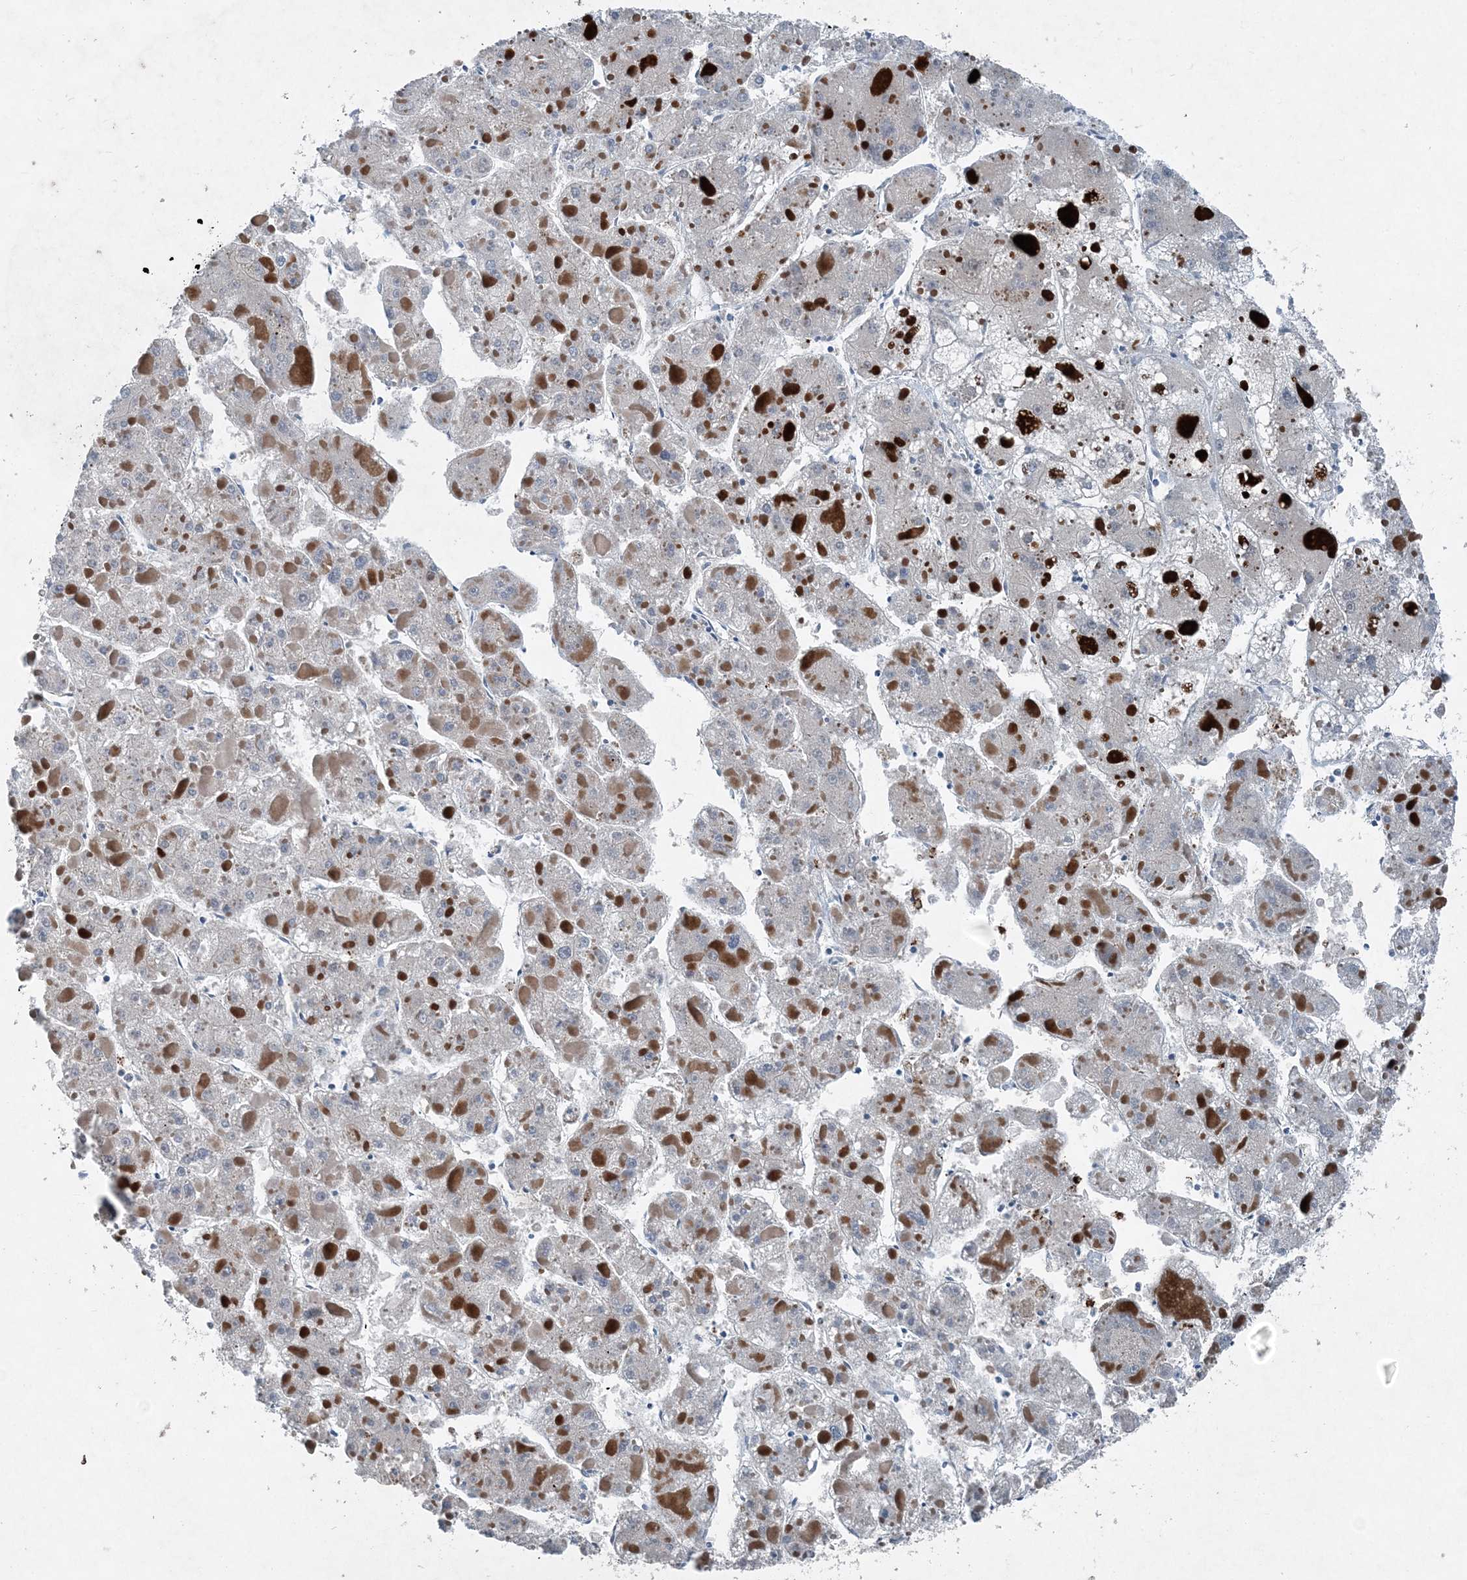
{"staining": {"intensity": "negative", "quantity": "none", "location": "none"}, "tissue": "liver cancer", "cell_type": "Tumor cells", "image_type": "cancer", "snomed": [{"axis": "morphology", "description": "Carcinoma, Hepatocellular, NOS"}, {"axis": "topography", "description": "Liver"}], "caption": "There is no significant positivity in tumor cells of liver cancer.", "gene": "DGUOK", "patient": {"sex": "female", "age": 73}}